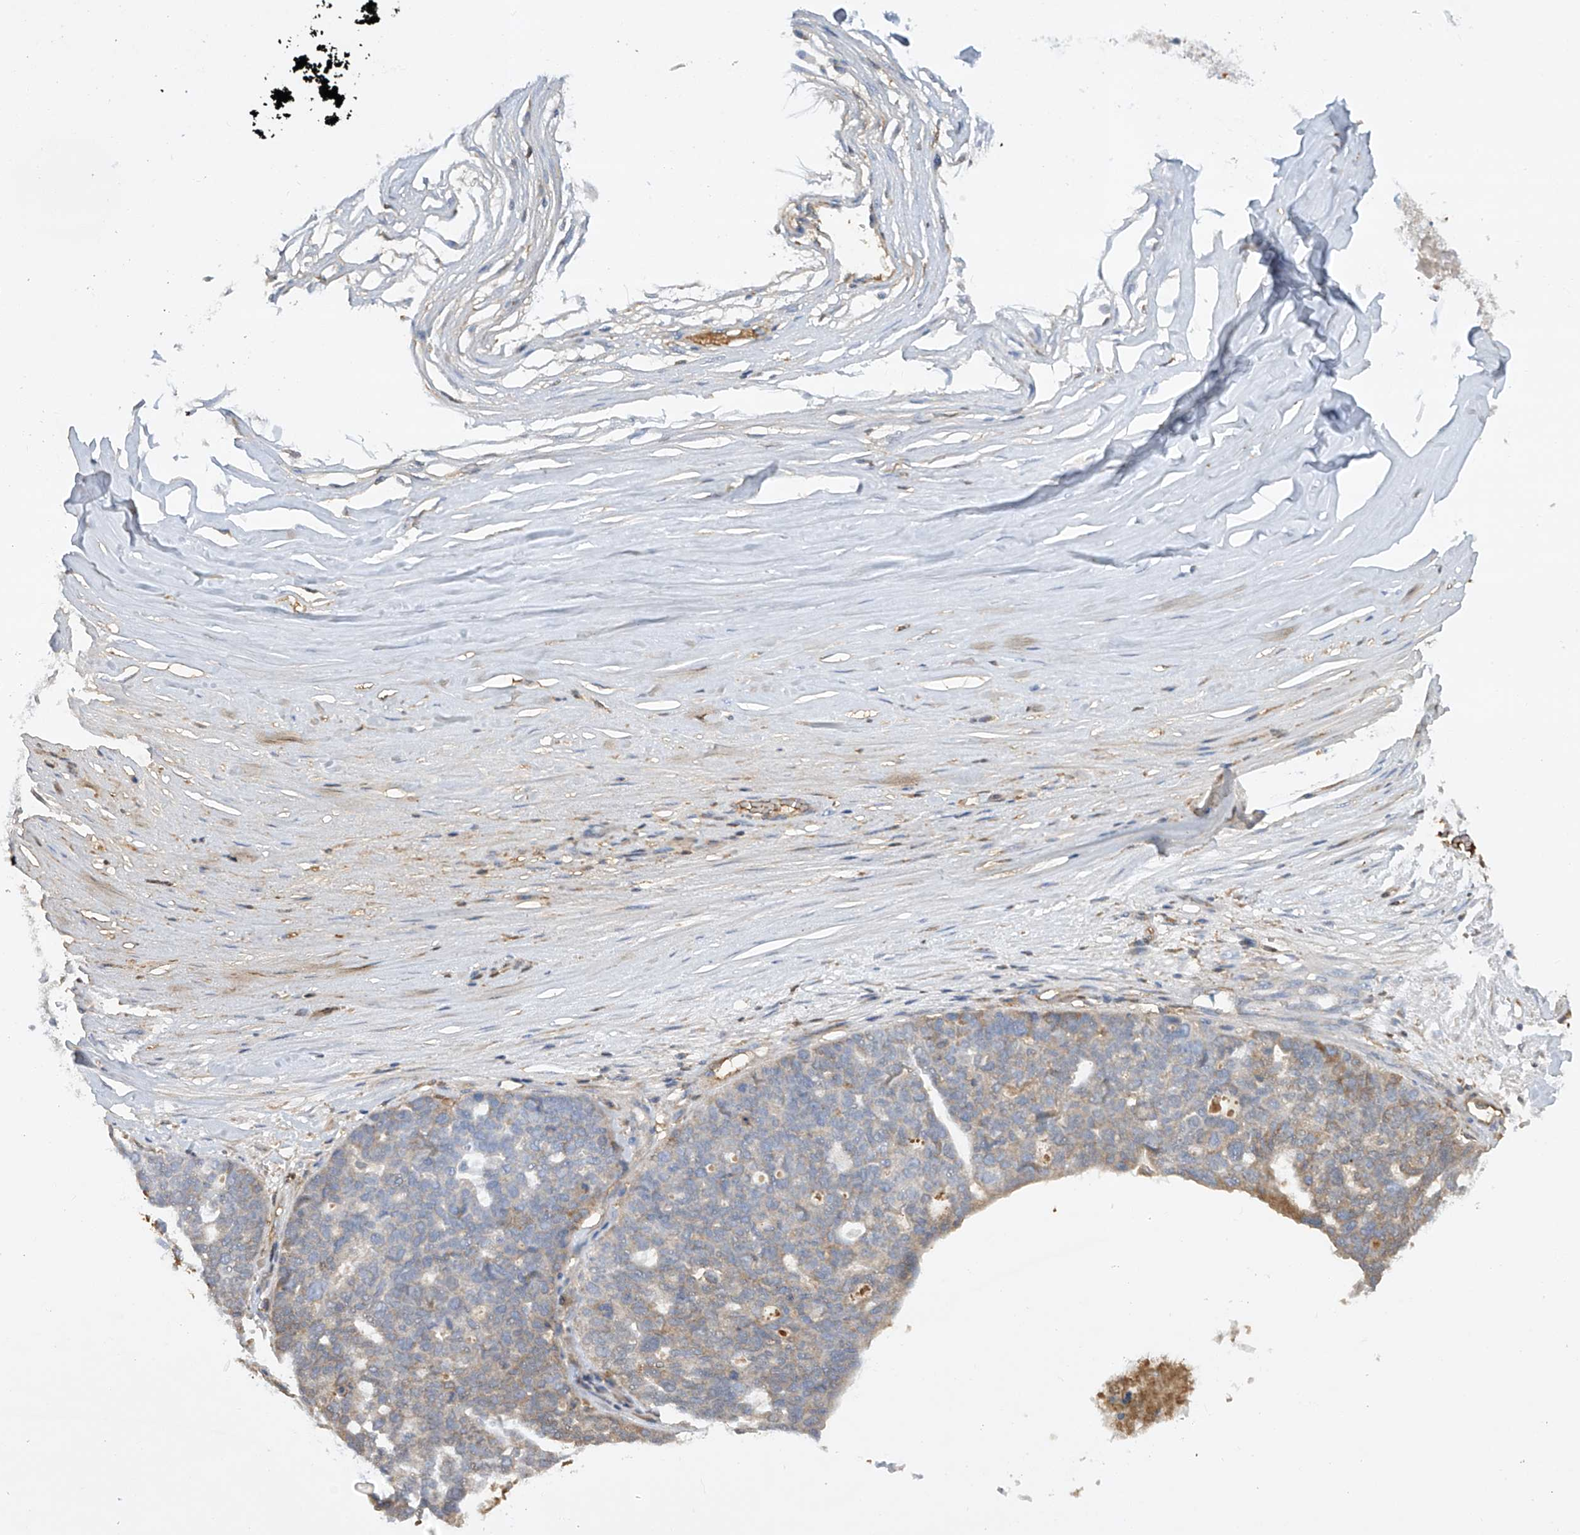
{"staining": {"intensity": "weak", "quantity": "<25%", "location": "cytoplasmic/membranous"}, "tissue": "ovarian cancer", "cell_type": "Tumor cells", "image_type": "cancer", "snomed": [{"axis": "morphology", "description": "Cystadenocarcinoma, serous, NOS"}, {"axis": "topography", "description": "Ovary"}], "caption": "Tumor cells show no significant expression in ovarian cancer (serous cystadenocarcinoma).", "gene": "HAS3", "patient": {"sex": "female", "age": 59}}